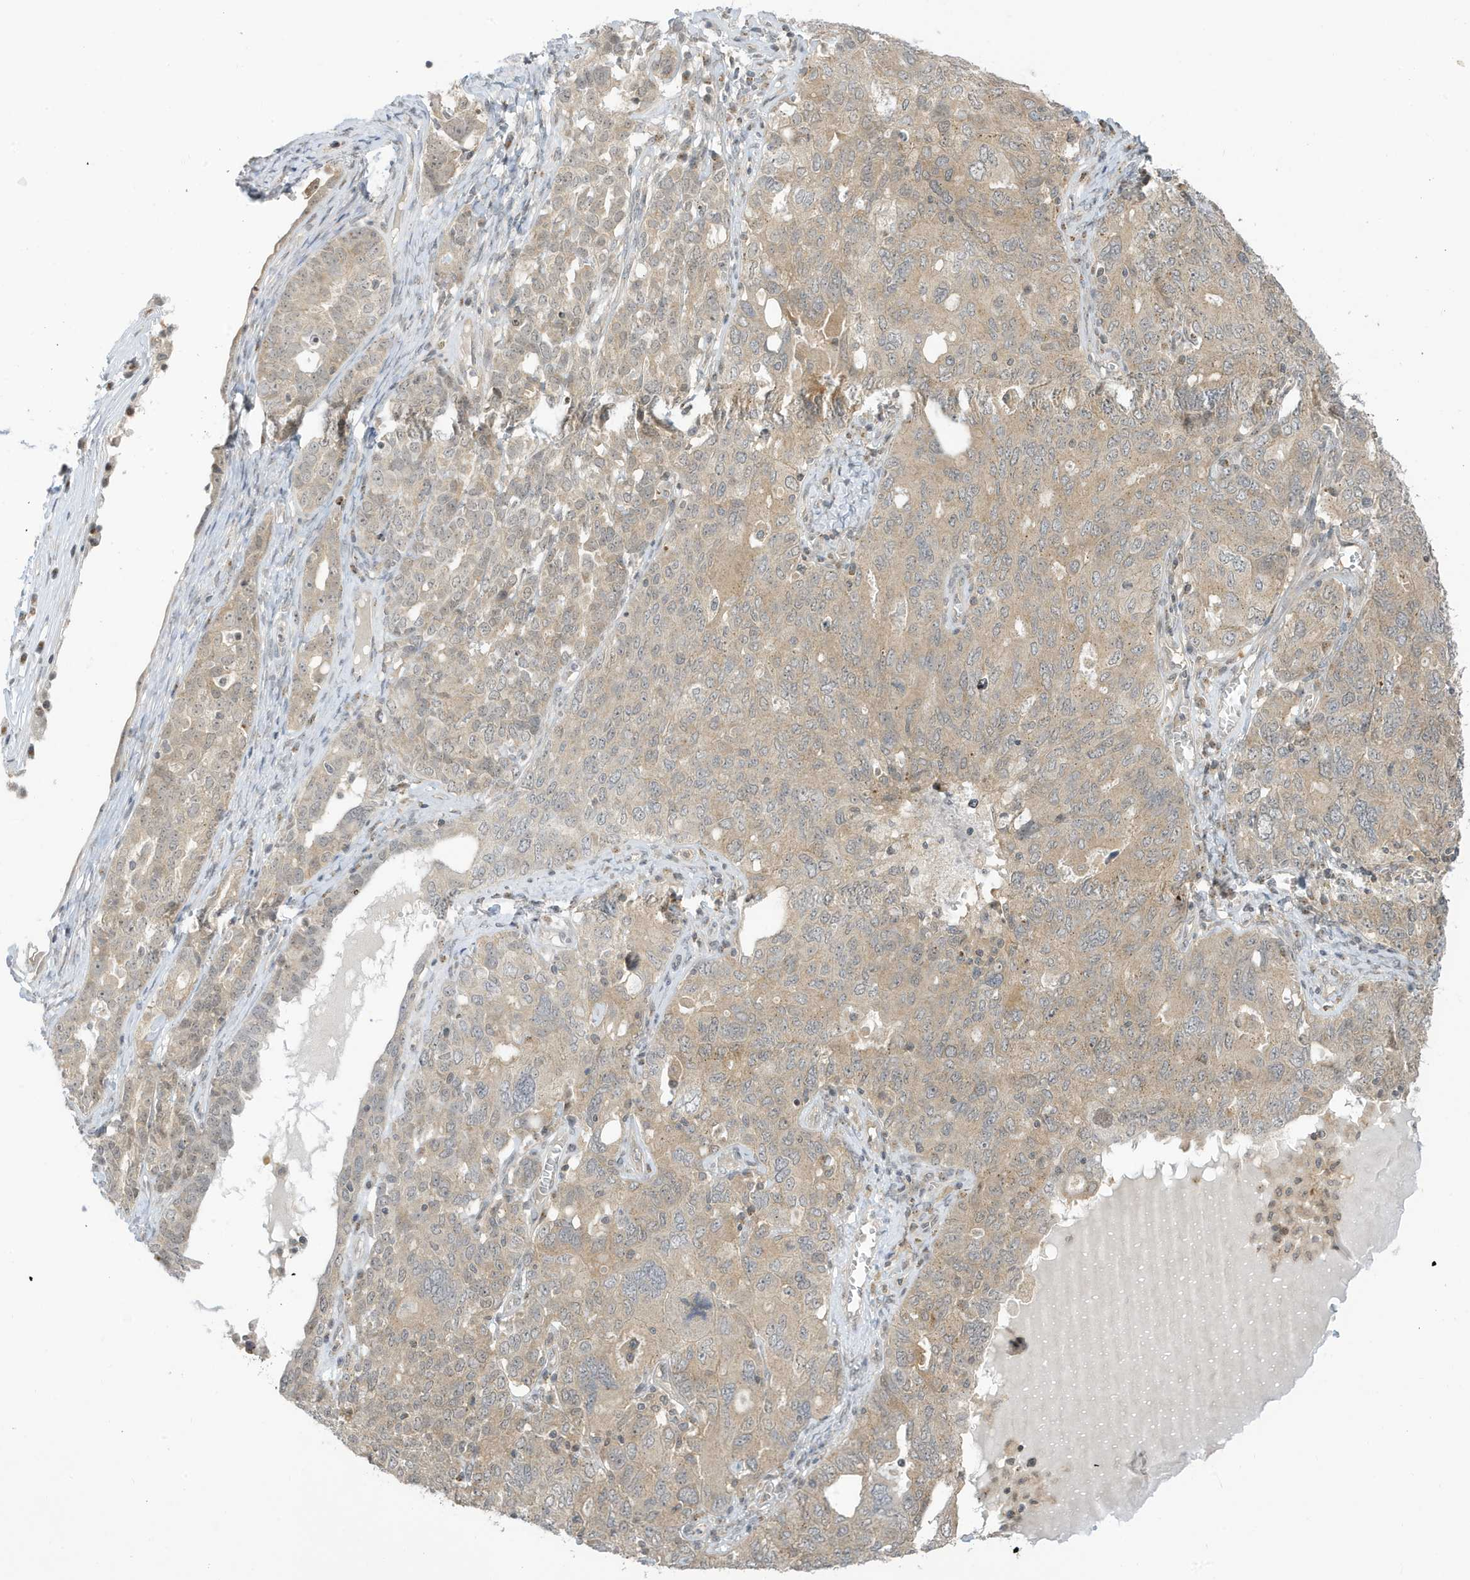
{"staining": {"intensity": "weak", "quantity": ">75%", "location": "cytoplasmic/membranous"}, "tissue": "ovarian cancer", "cell_type": "Tumor cells", "image_type": "cancer", "snomed": [{"axis": "morphology", "description": "Carcinoma, endometroid"}, {"axis": "topography", "description": "Ovary"}], "caption": "Ovarian cancer (endometroid carcinoma) stained with a brown dye displays weak cytoplasmic/membranous positive staining in approximately >75% of tumor cells.", "gene": "TAB3", "patient": {"sex": "female", "age": 62}}